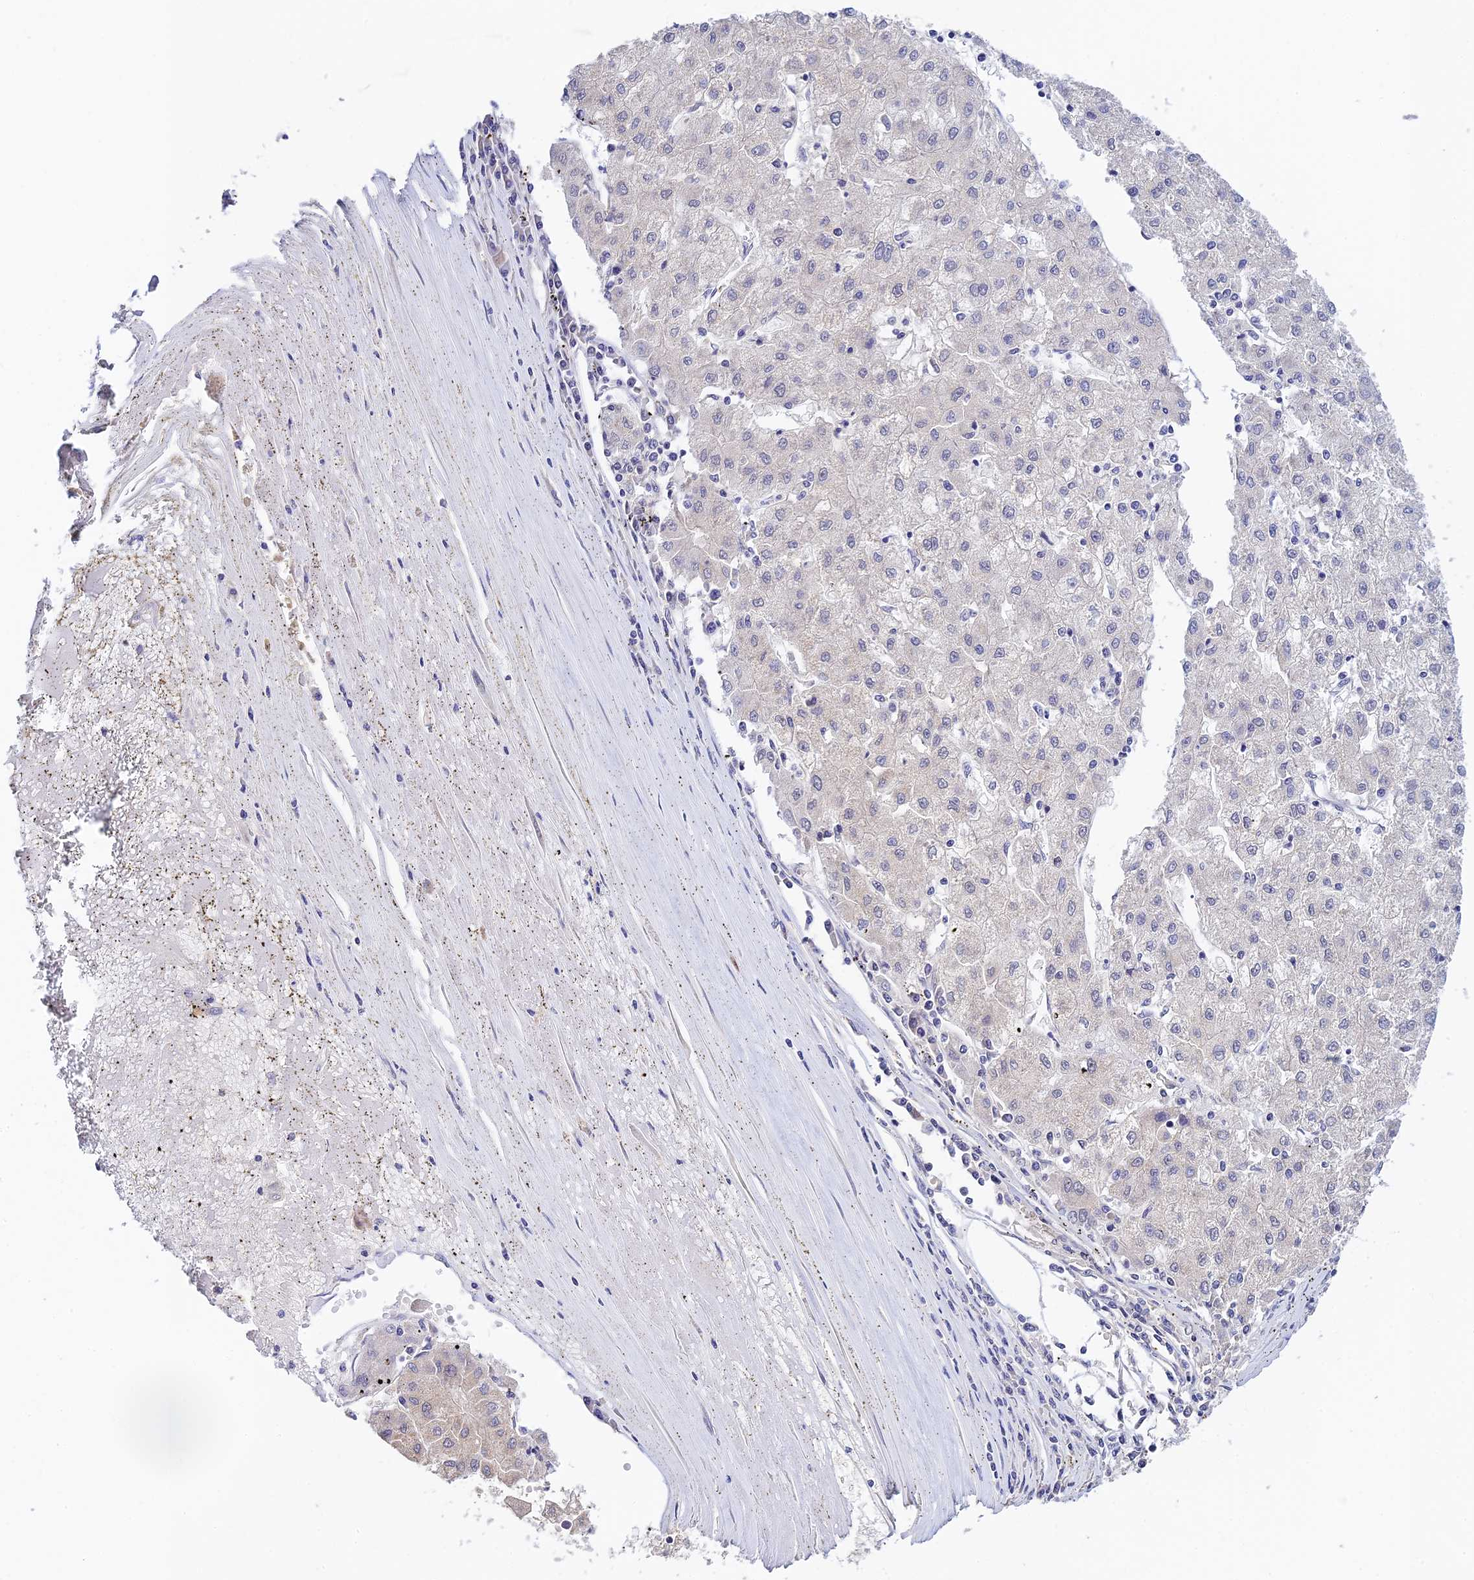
{"staining": {"intensity": "negative", "quantity": "none", "location": "none"}, "tissue": "liver cancer", "cell_type": "Tumor cells", "image_type": "cancer", "snomed": [{"axis": "morphology", "description": "Carcinoma, Hepatocellular, NOS"}, {"axis": "topography", "description": "Liver"}], "caption": "Human liver cancer (hepatocellular carcinoma) stained for a protein using IHC exhibits no expression in tumor cells.", "gene": "HOXB1", "patient": {"sex": "male", "age": 72}}